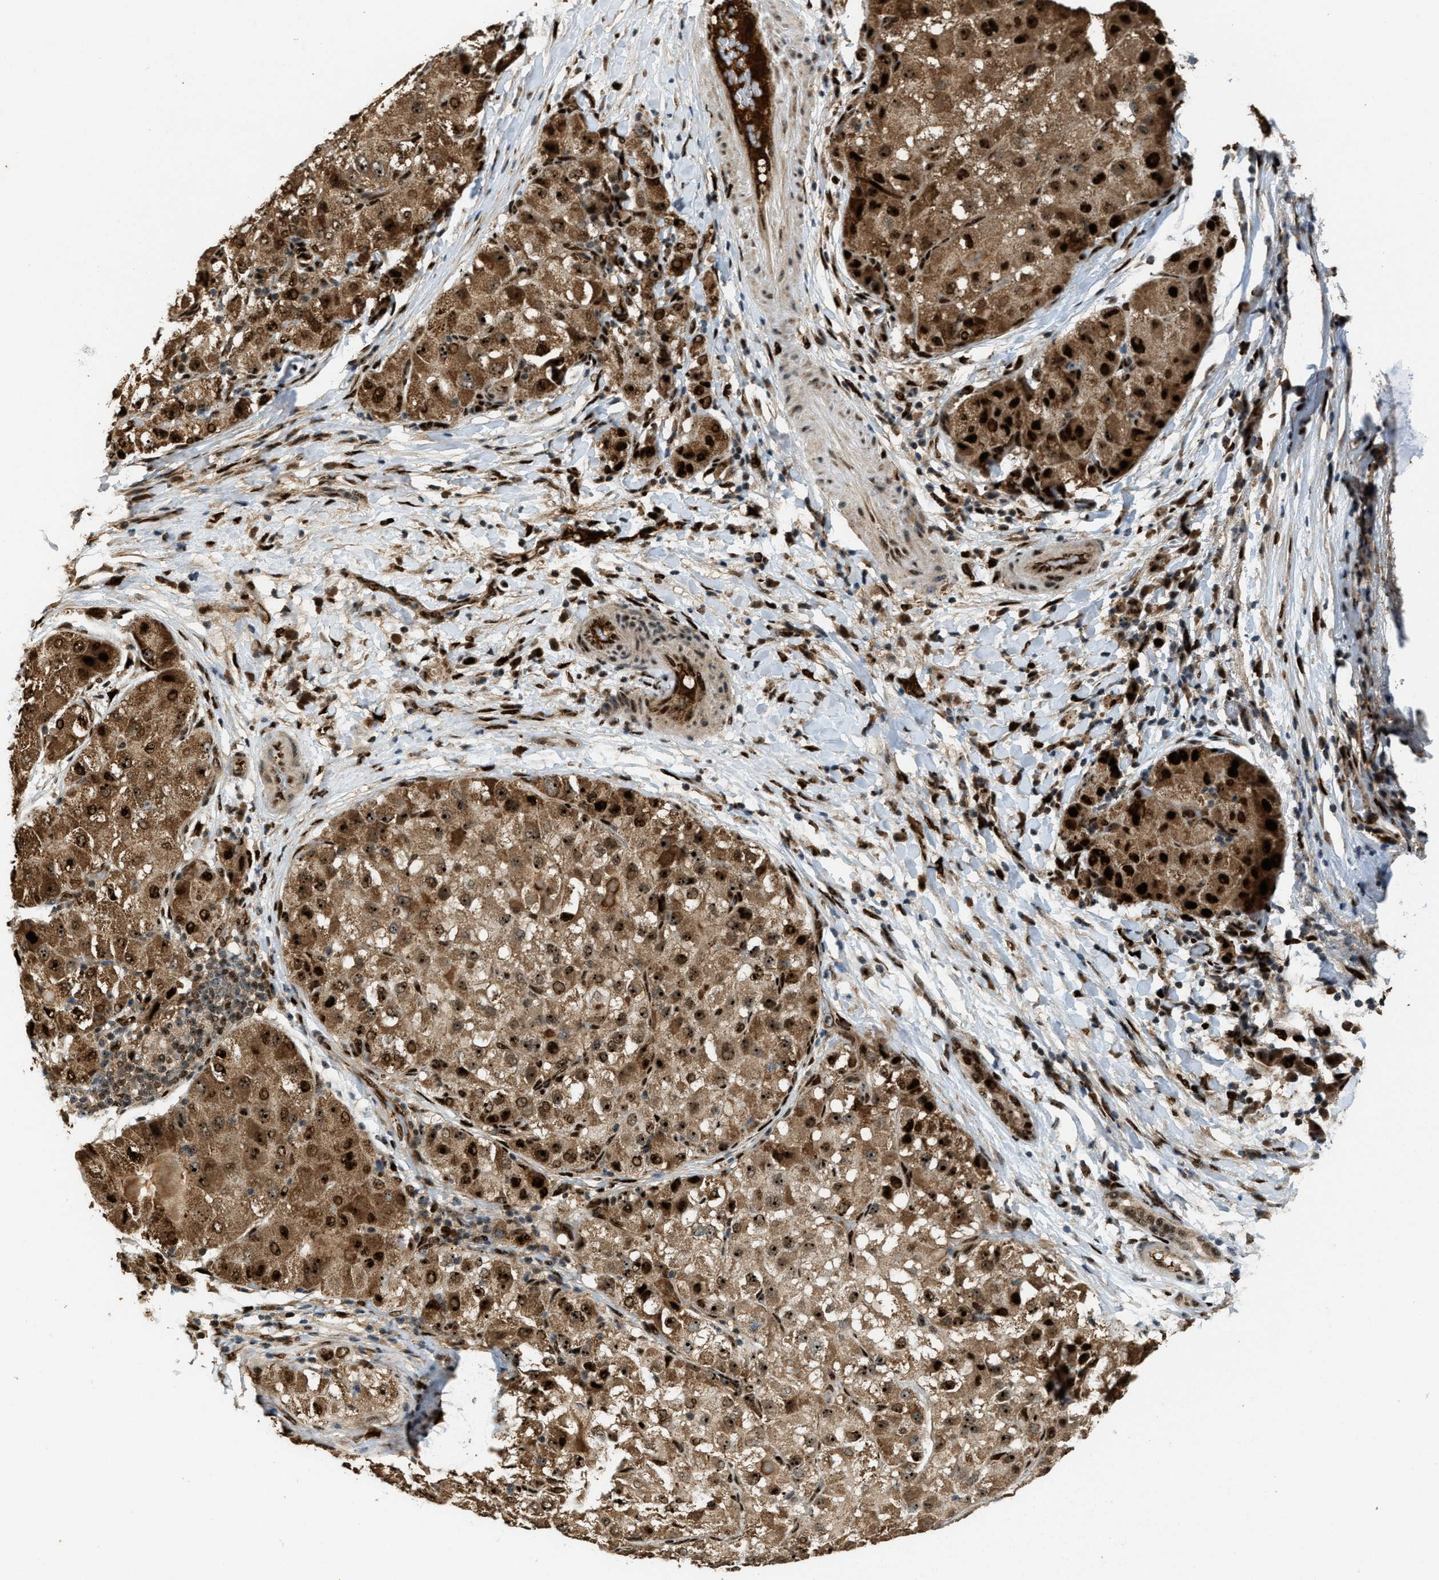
{"staining": {"intensity": "strong", "quantity": ">75%", "location": "cytoplasmic/membranous,nuclear"}, "tissue": "liver cancer", "cell_type": "Tumor cells", "image_type": "cancer", "snomed": [{"axis": "morphology", "description": "Carcinoma, Hepatocellular, NOS"}, {"axis": "topography", "description": "Liver"}], "caption": "Human hepatocellular carcinoma (liver) stained with a protein marker demonstrates strong staining in tumor cells.", "gene": "ZNF687", "patient": {"sex": "male", "age": 80}}